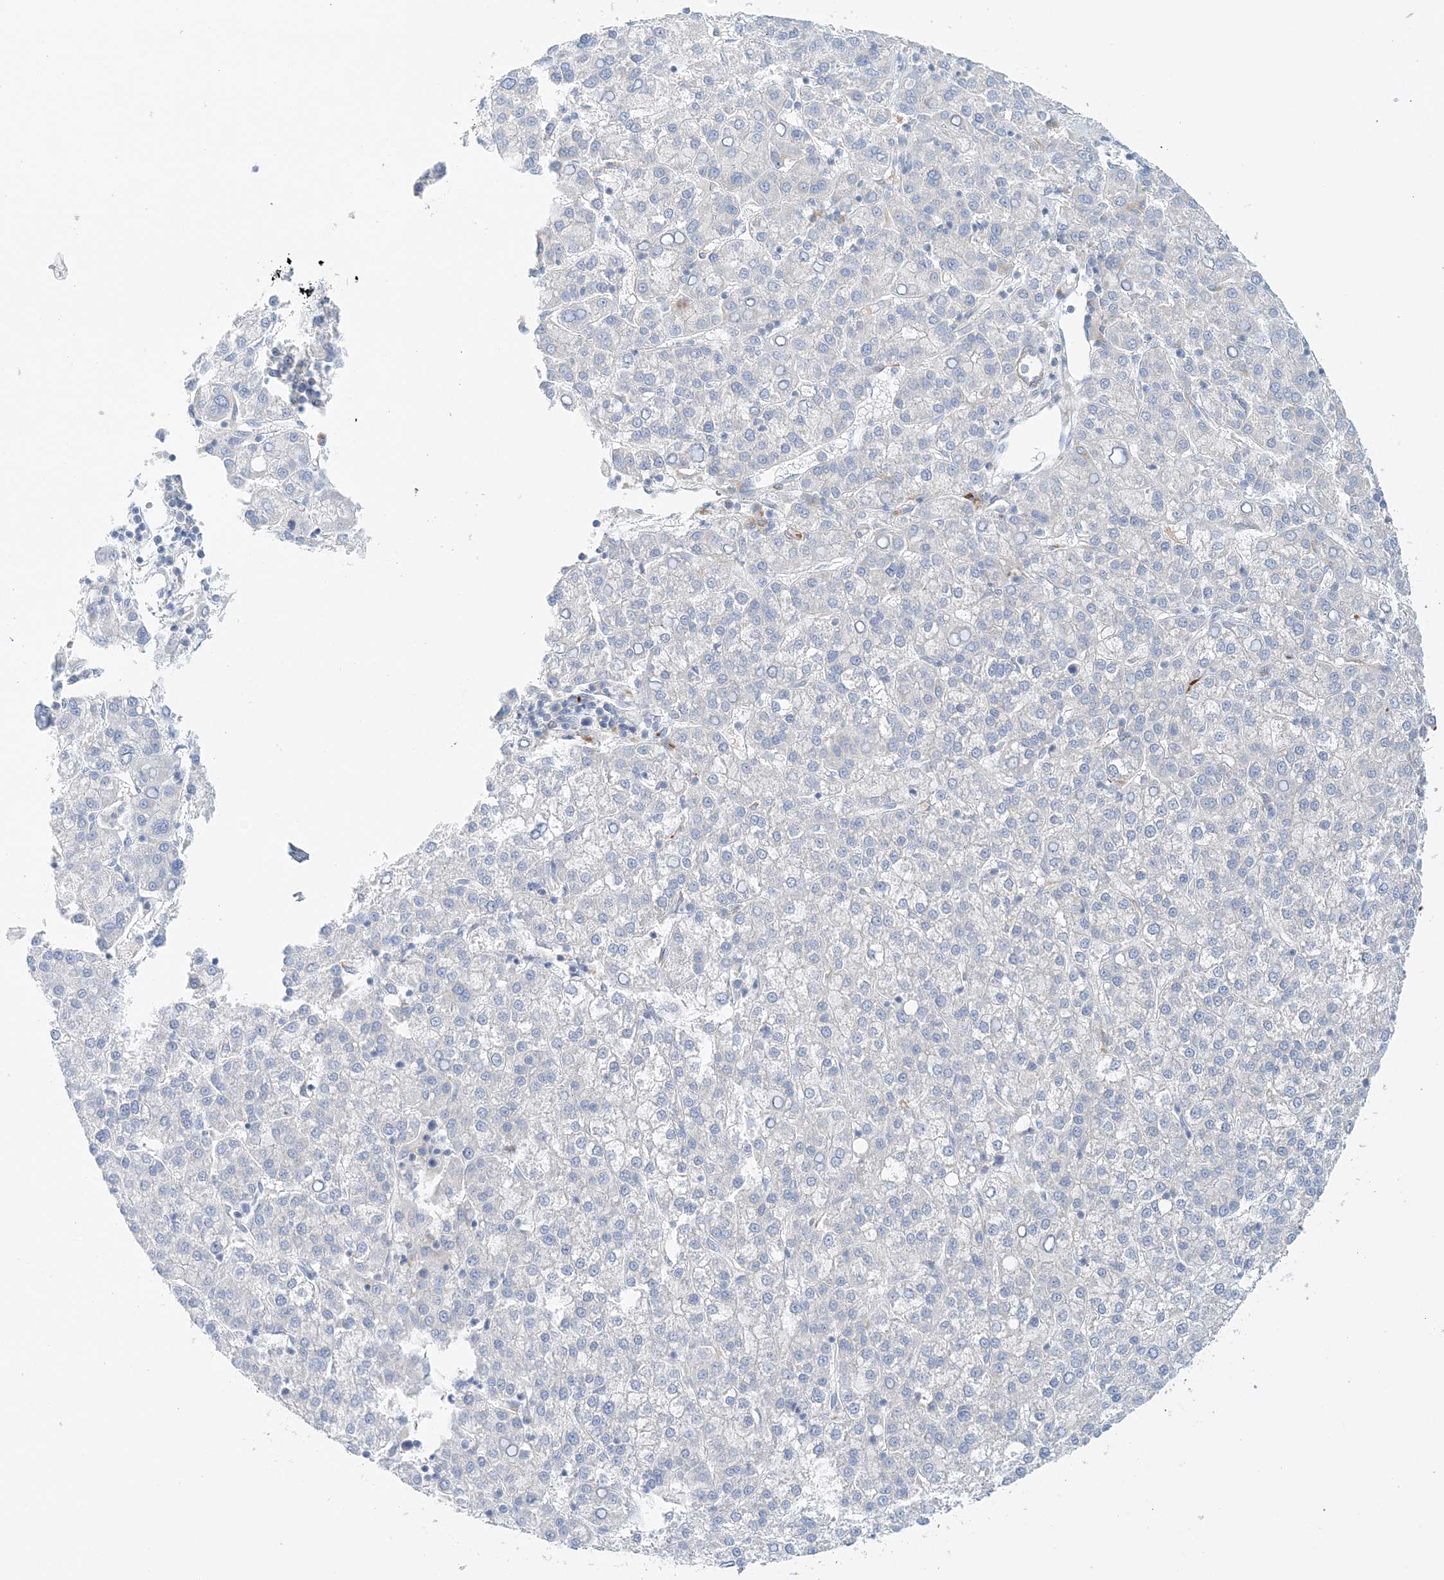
{"staining": {"intensity": "negative", "quantity": "none", "location": "none"}, "tissue": "liver cancer", "cell_type": "Tumor cells", "image_type": "cancer", "snomed": [{"axis": "morphology", "description": "Carcinoma, Hepatocellular, NOS"}, {"axis": "topography", "description": "Liver"}], "caption": "Tumor cells are negative for brown protein staining in liver cancer.", "gene": "TTI1", "patient": {"sex": "female", "age": 58}}